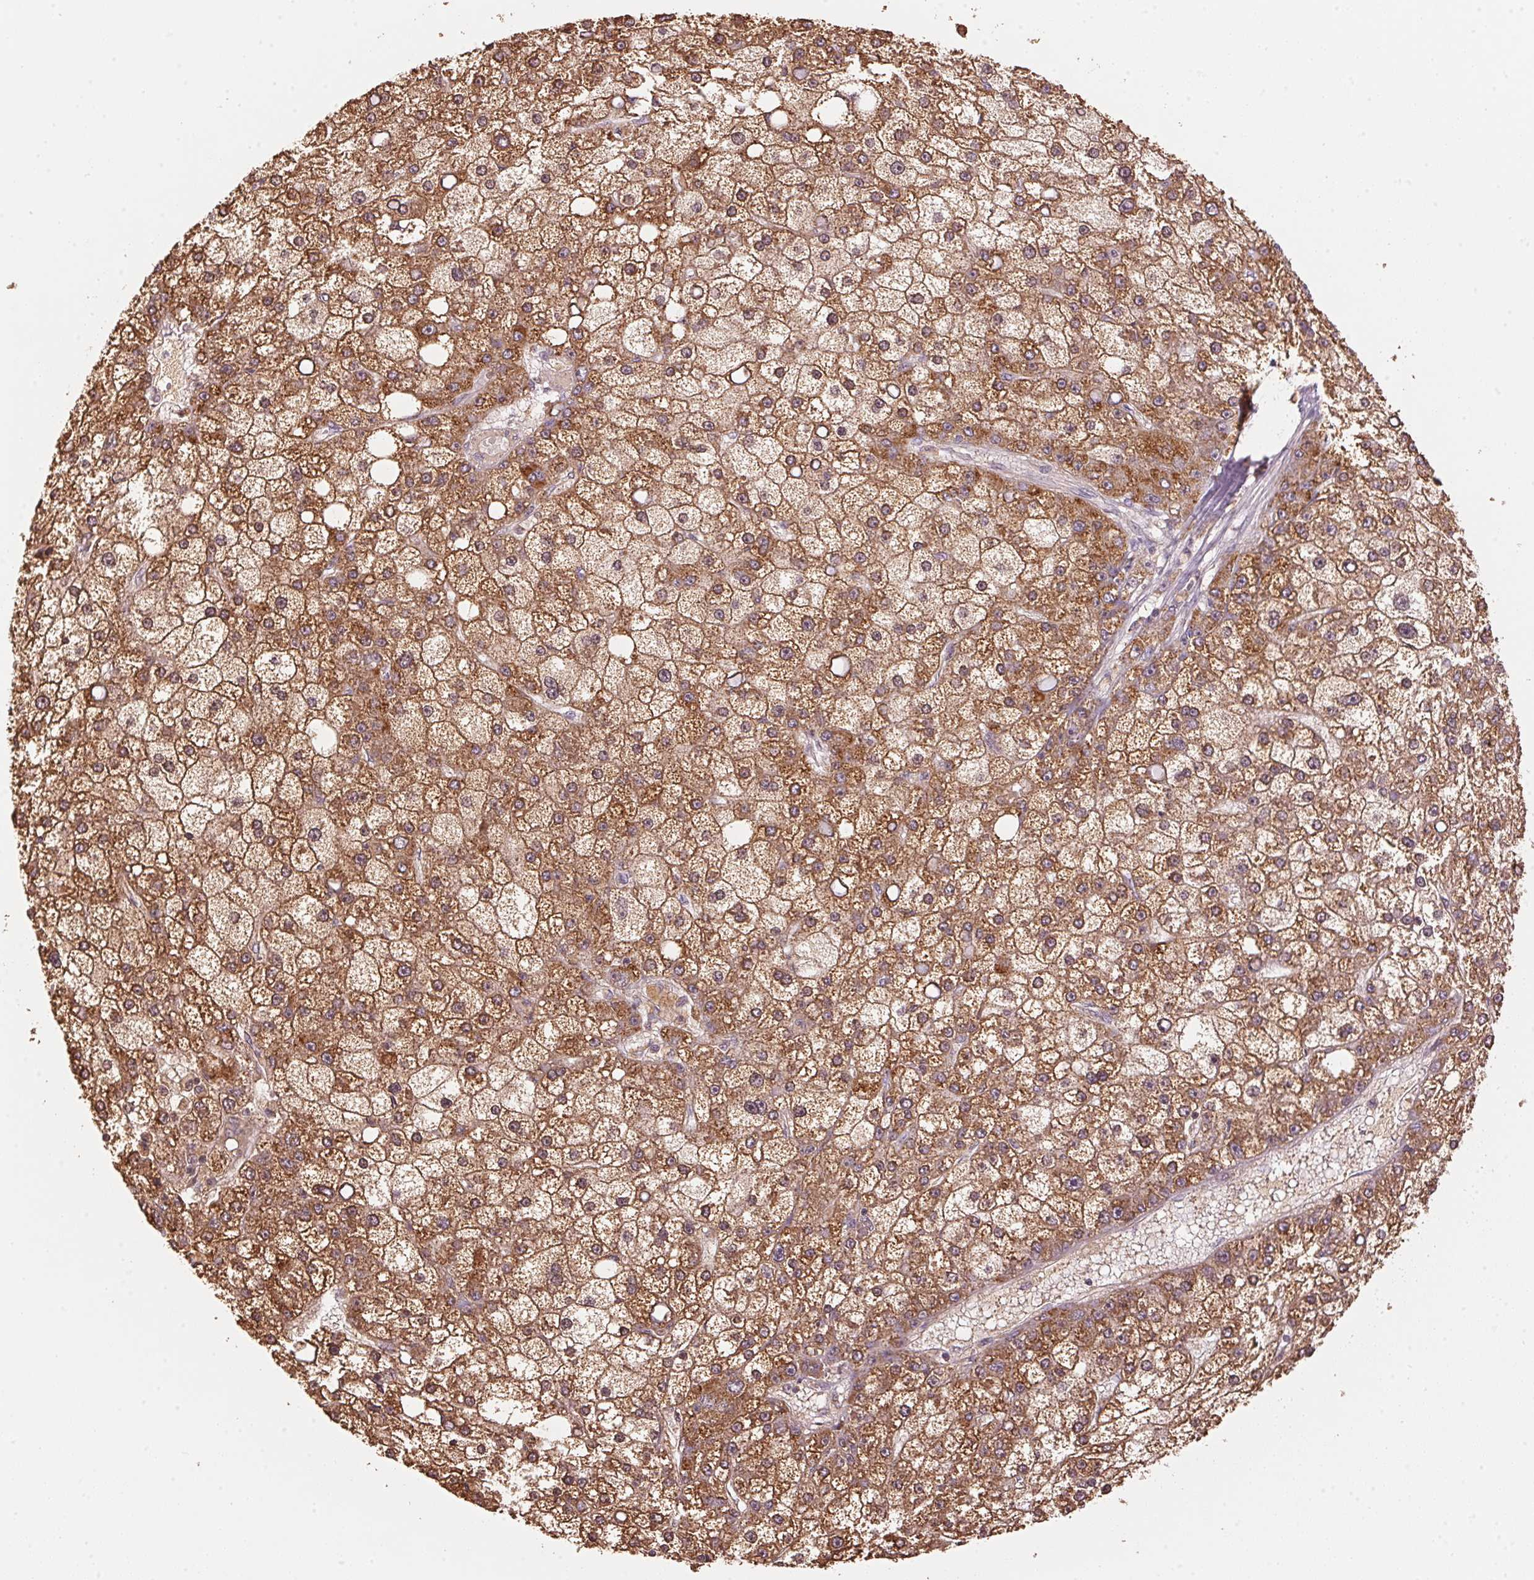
{"staining": {"intensity": "strong", "quantity": ">75%", "location": "cytoplasmic/membranous"}, "tissue": "liver cancer", "cell_type": "Tumor cells", "image_type": "cancer", "snomed": [{"axis": "morphology", "description": "Carcinoma, Hepatocellular, NOS"}, {"axis": "topography", "description": "Liver"}], "caption": "Brown immunohistochemical staining in liver cancer shows strong cytoplasmic/membranous positivity in about >75% of tumor cells. Ihc stains the protein of interest in brown and the nuclei are stained blue.", "gene": "ARHGAP6", "patient": {"sex": "male", "age": 67}}